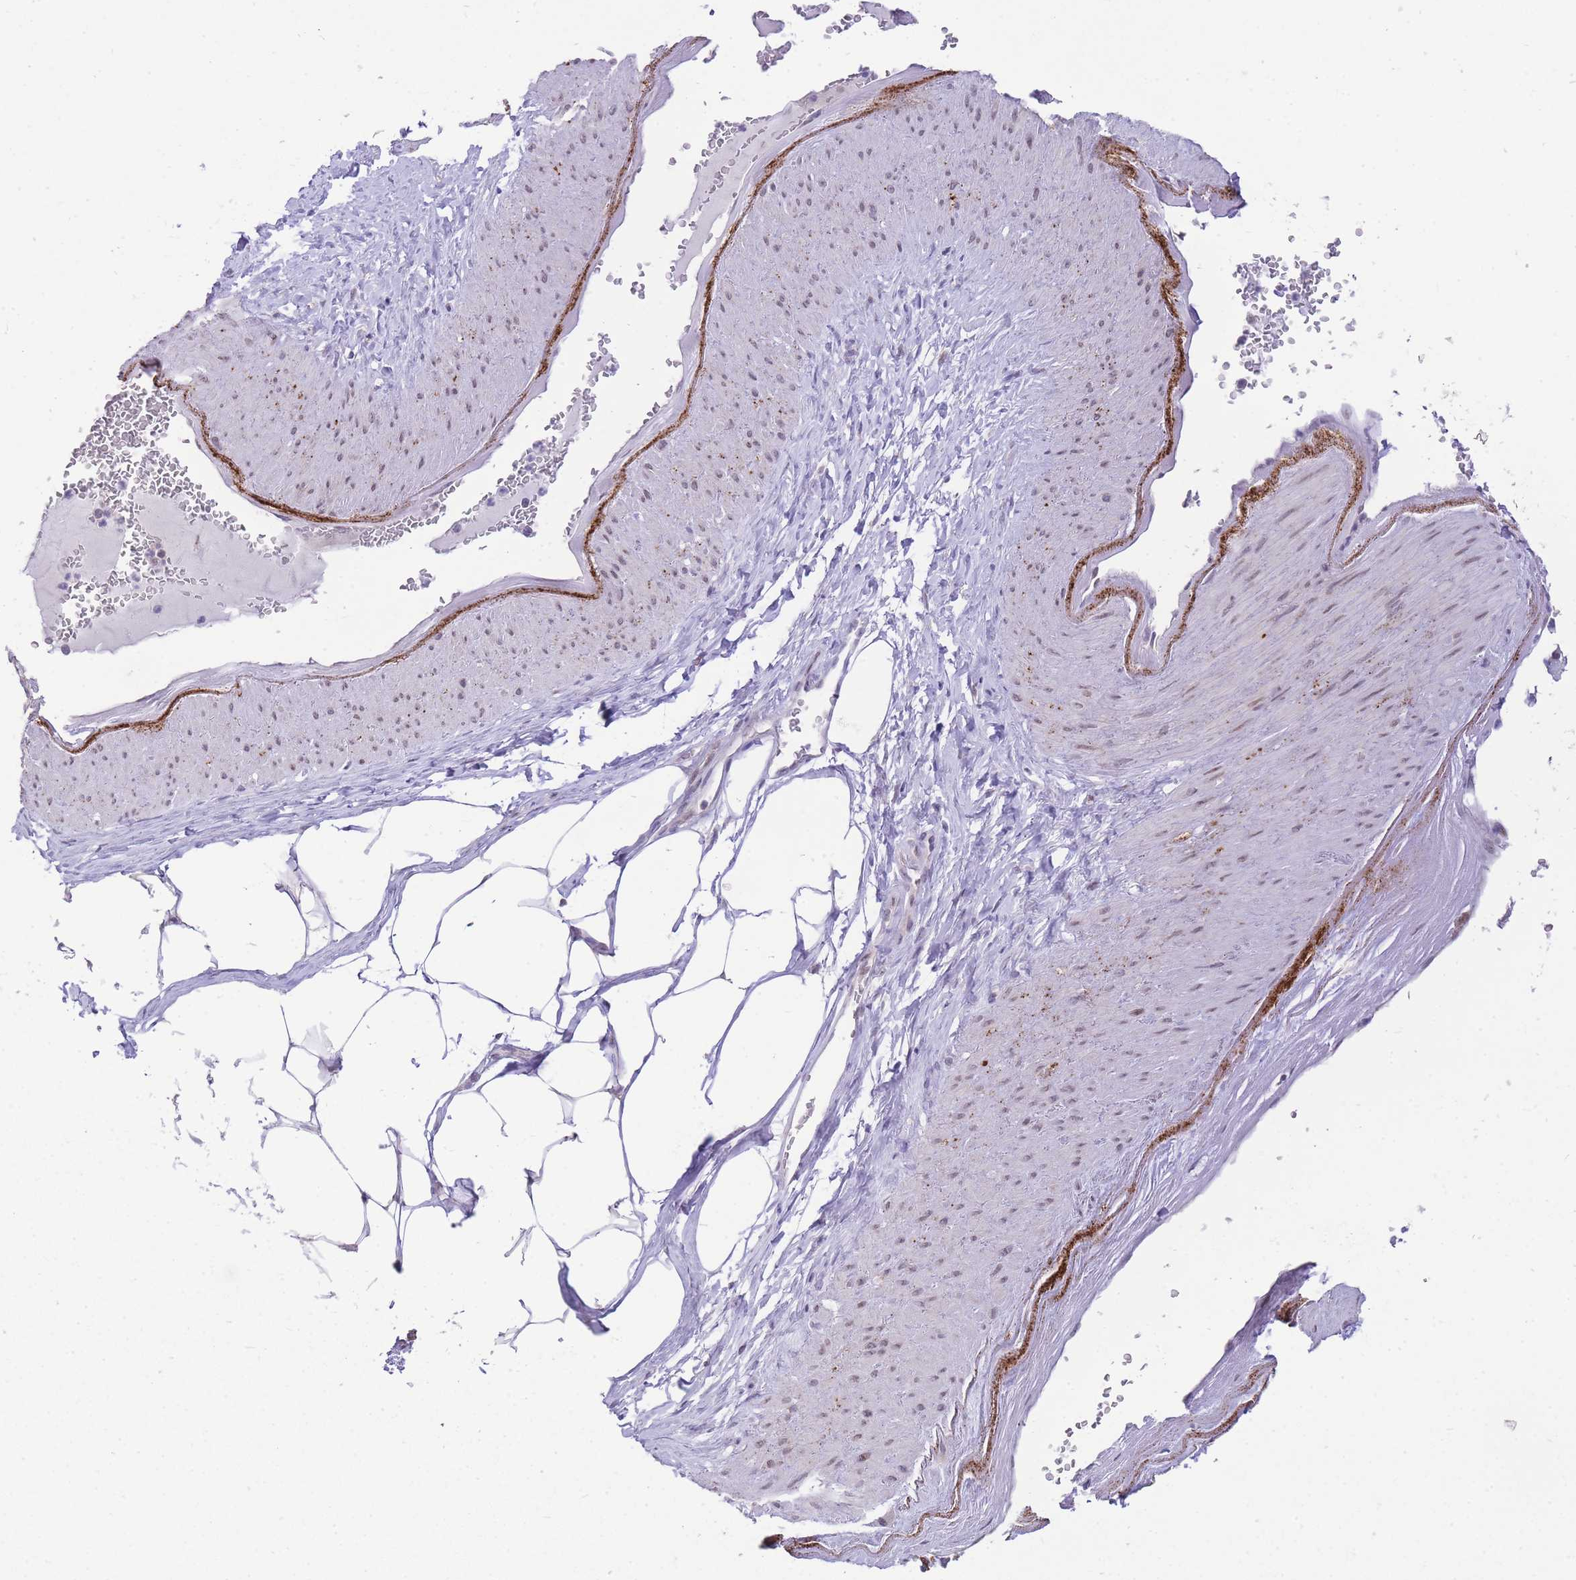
{"staining": {"intensity": "negative", "quantity": "none", "location": "none"}, "tissue": "adipose tissue", "cell_type": "Adipocytes", "image_type": "normal", "snomed": [{"axis": "morphology", "description": "Normal tissue, NOS"}, {"axis": "morphology", "description": "Adenocarcinoma, Low grade"}, {"axis": "topography", "description": "Prostate"}, {"axis": "topography", "description": "Peripheral nerve tissue"}], "caption": "Photomicrograph shows no protein expression in adipocytes of normal adipose tissue.", "gene": "STK39", "patient": {"sex": "male", "age": 63}}